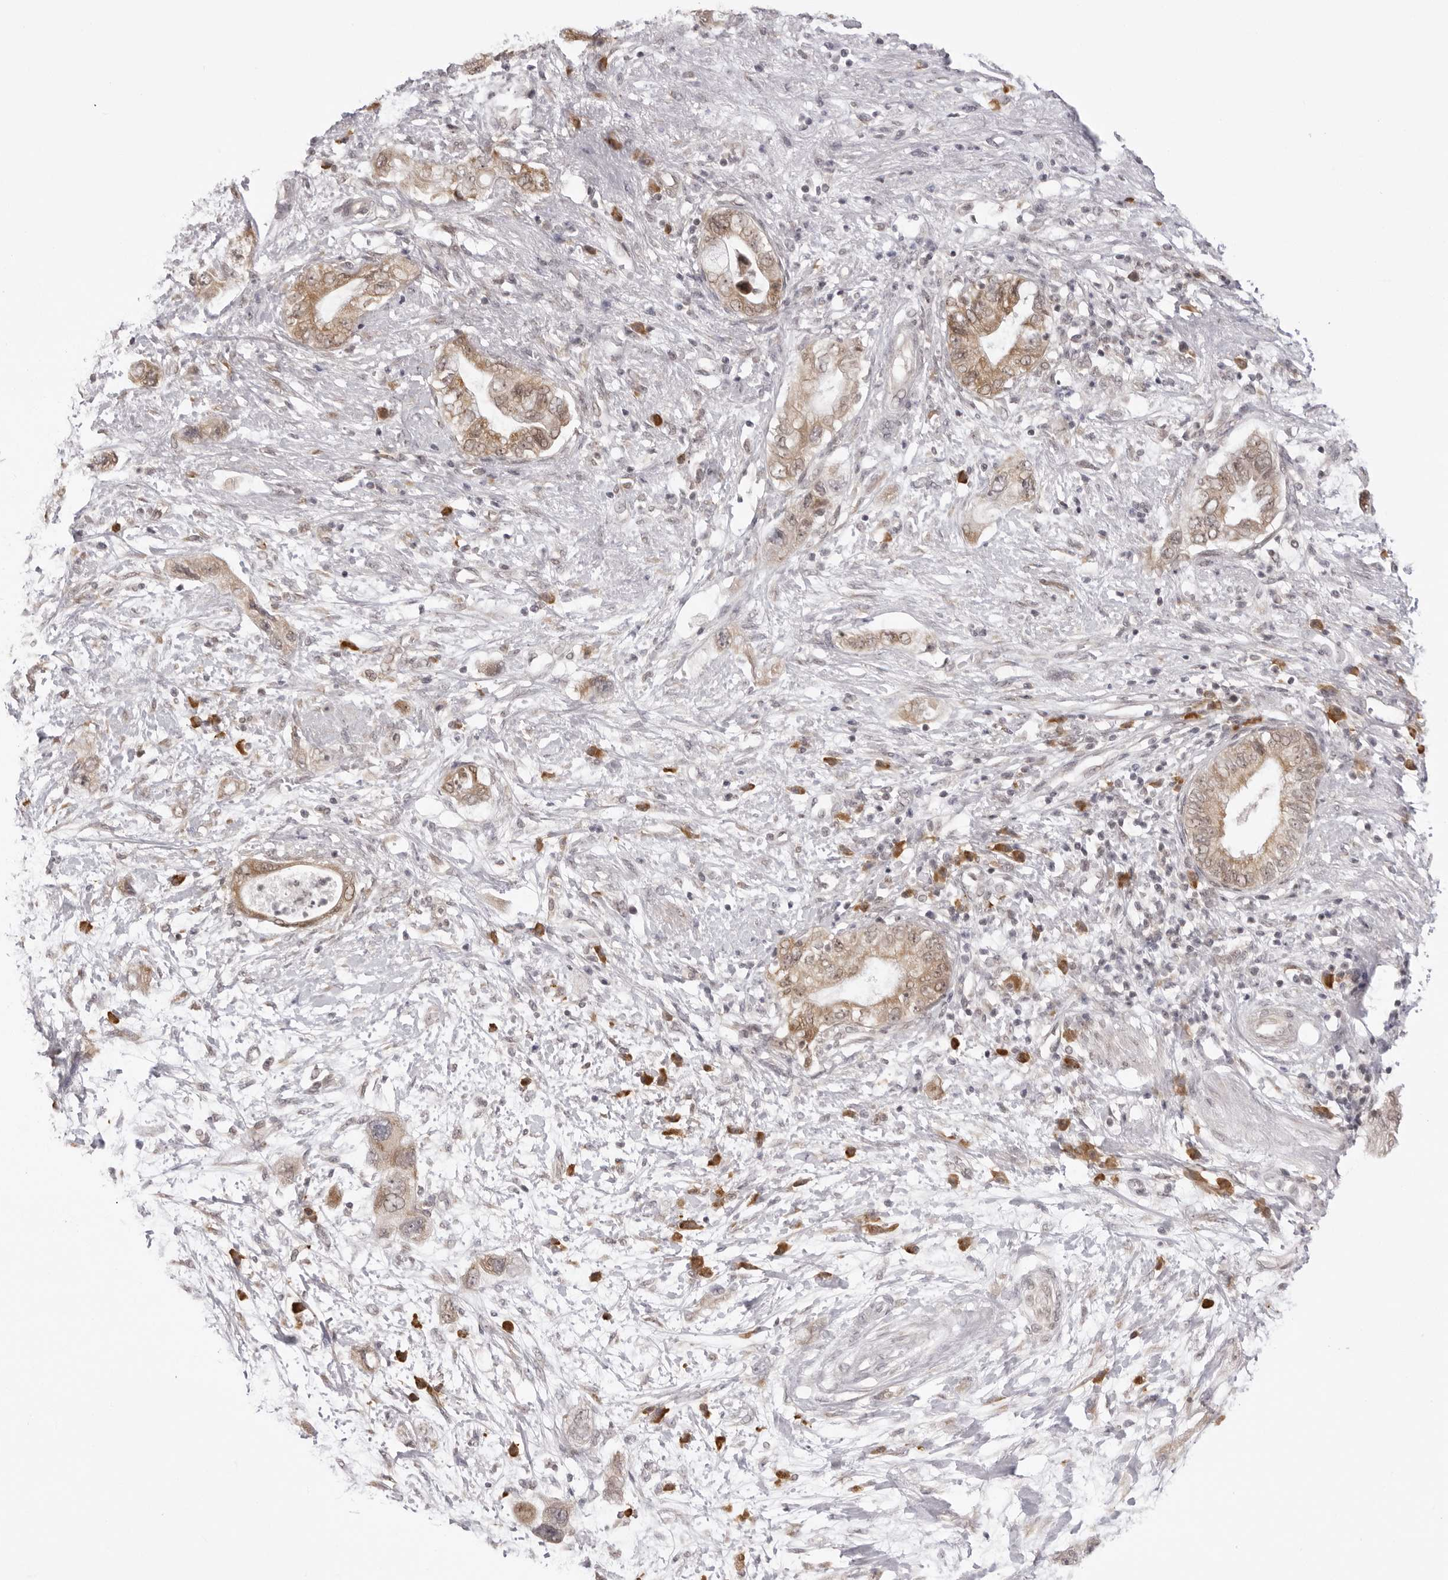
{"staining": {"intensity": "weak", "quantity": ">75%", "location": "cytoplasmic/membranous"}, "tissue": "pancreatic cancer", "cell_type": "Tumor cells", "image_type": "cancer", "snomed": [{"axis": "morphology", "description": "Adenocarcinoma, NOS"}, {"axis": "topography", "description": "Pancreas"}], "caption": "Adenocarcinoma (pancreatic) tissue displays weak cytoplasmic/membranous positivity in approximately >75% of tumor cells, visualized by immunohistochemistry. (IHC, brightfield microscopy, high magnification).", "gene": "ZC3H11A", "patient": {"sex": "female", "age": 73}}